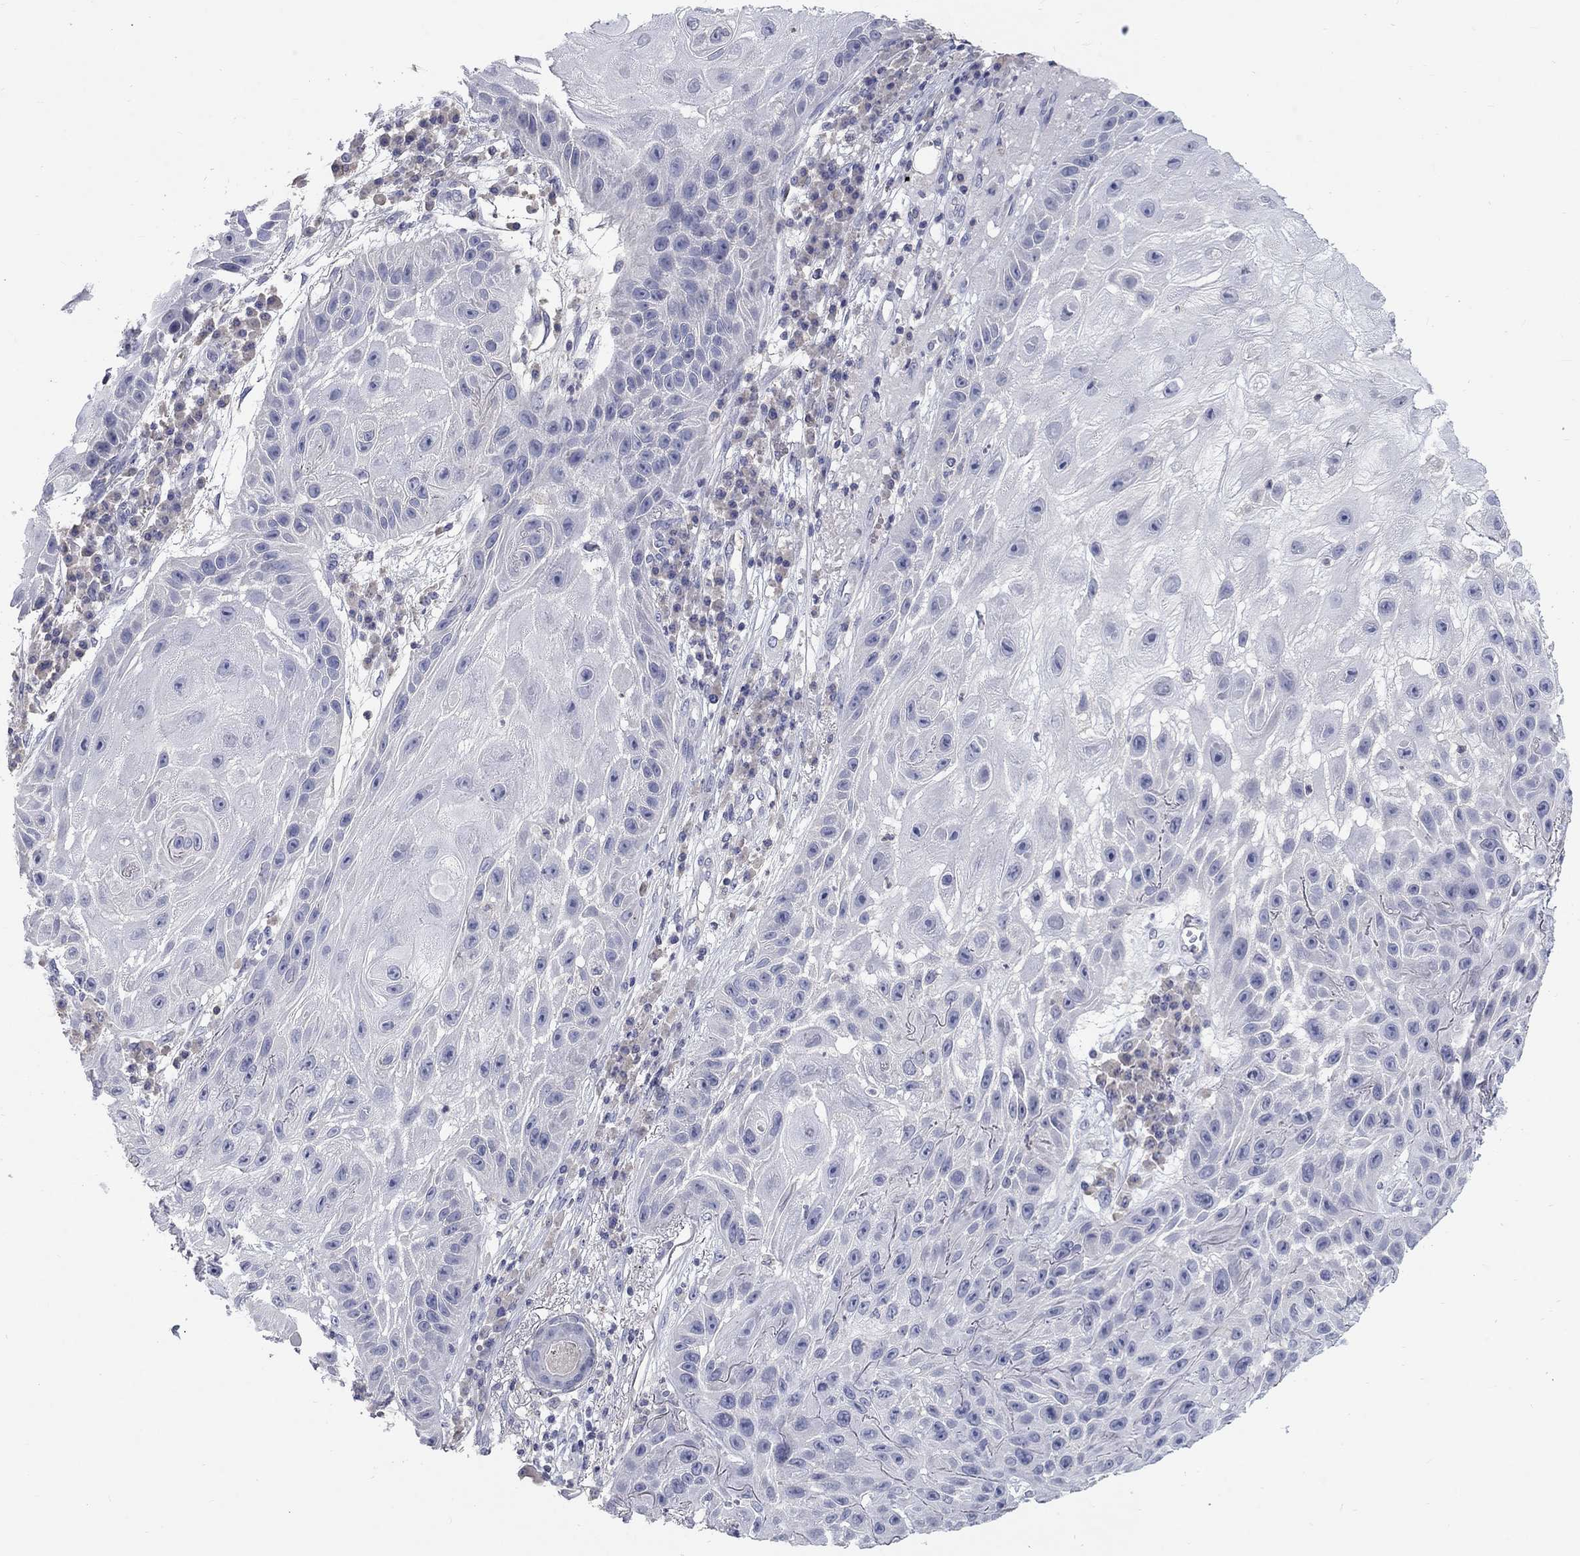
{"staining": {"intensity": "negative", "quantity": "none", "location": "none"}, "tissue": "skin cancer", "cell_type": "Tumor cells", "image_type": "cancer", "snomed": [{"axis": "morphology", "description": "Normal tissue, NOS"}, {"axis": "morphology", "description": "Squamous cell carcinoma, NOS"}, {"axis": "topography", "description": "Skin"}], "caption": "An immunohistochemistry (IHC) histopathology image of skin squamous cell carcinoma is shown. There is no staining in tumor cells of skin squamous cell carcinoma.", "gene": "PTH1R", "patient": {"sex": "male", "age": 79}}